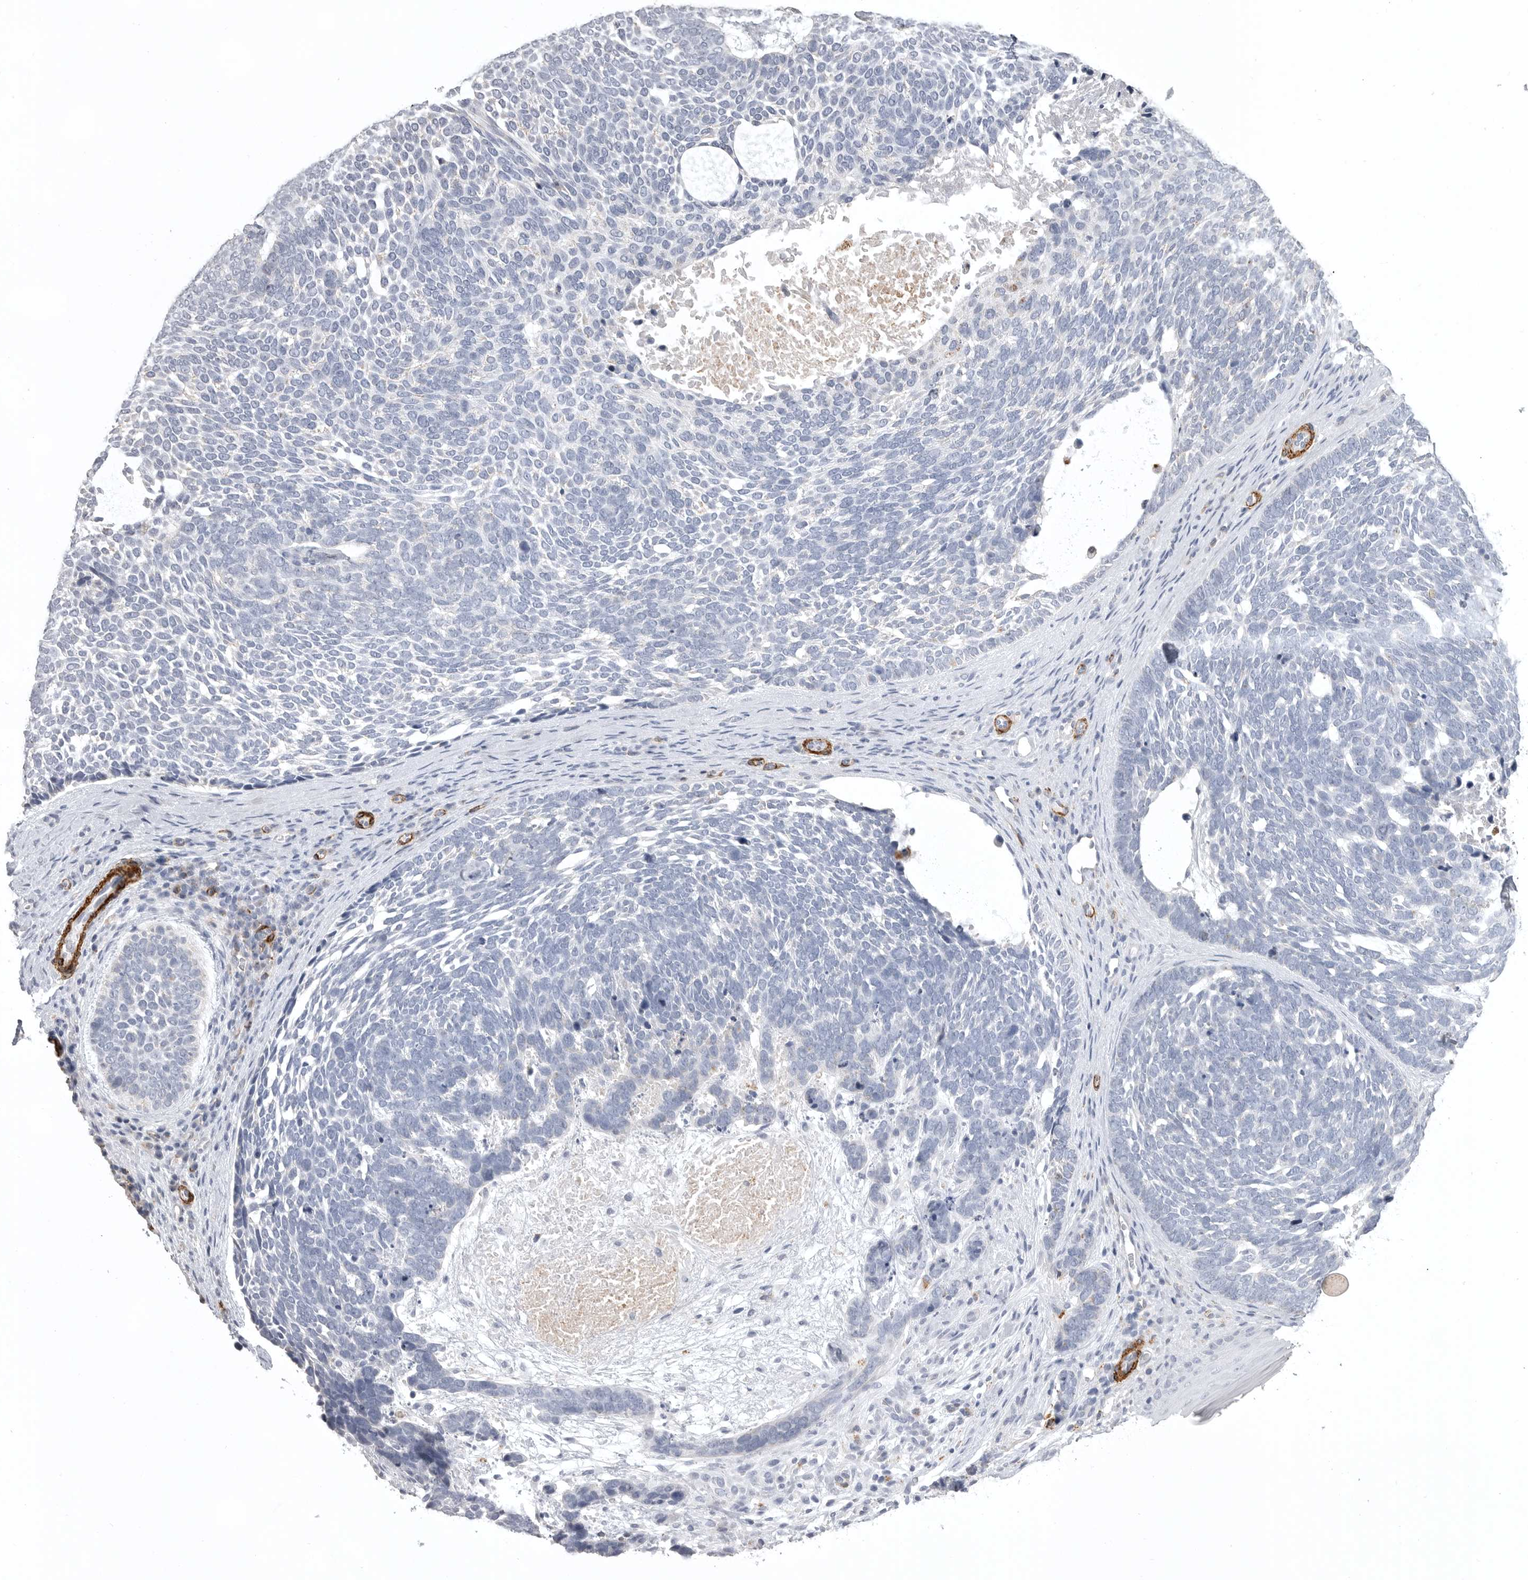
{"staining": {"intensity": "negative", "quantity": "none", "location": "none"}, "tissue": "skin cancer", "cell_type": "Tumor cells", "image_type": "cancer", "snomed": [{"axis": "morphology", "description": "Basal cell carcinoma"}, {"axis": "topography", "description": "Skin"}], "caption": "High power microscopy photomicrograph of an immunohistochemistry (IHC) photomicrograph of skin cancer, revealing no significant staining in tumor cells. Brightfield microscopy of immunohistochemistry stained with DAB (3,3'-diaminobenzidine) (brown) and hematoxylin (blue), captured at high magnification.", "gene": "AOC3", "patient": {"sex": "female", "age": 85}}